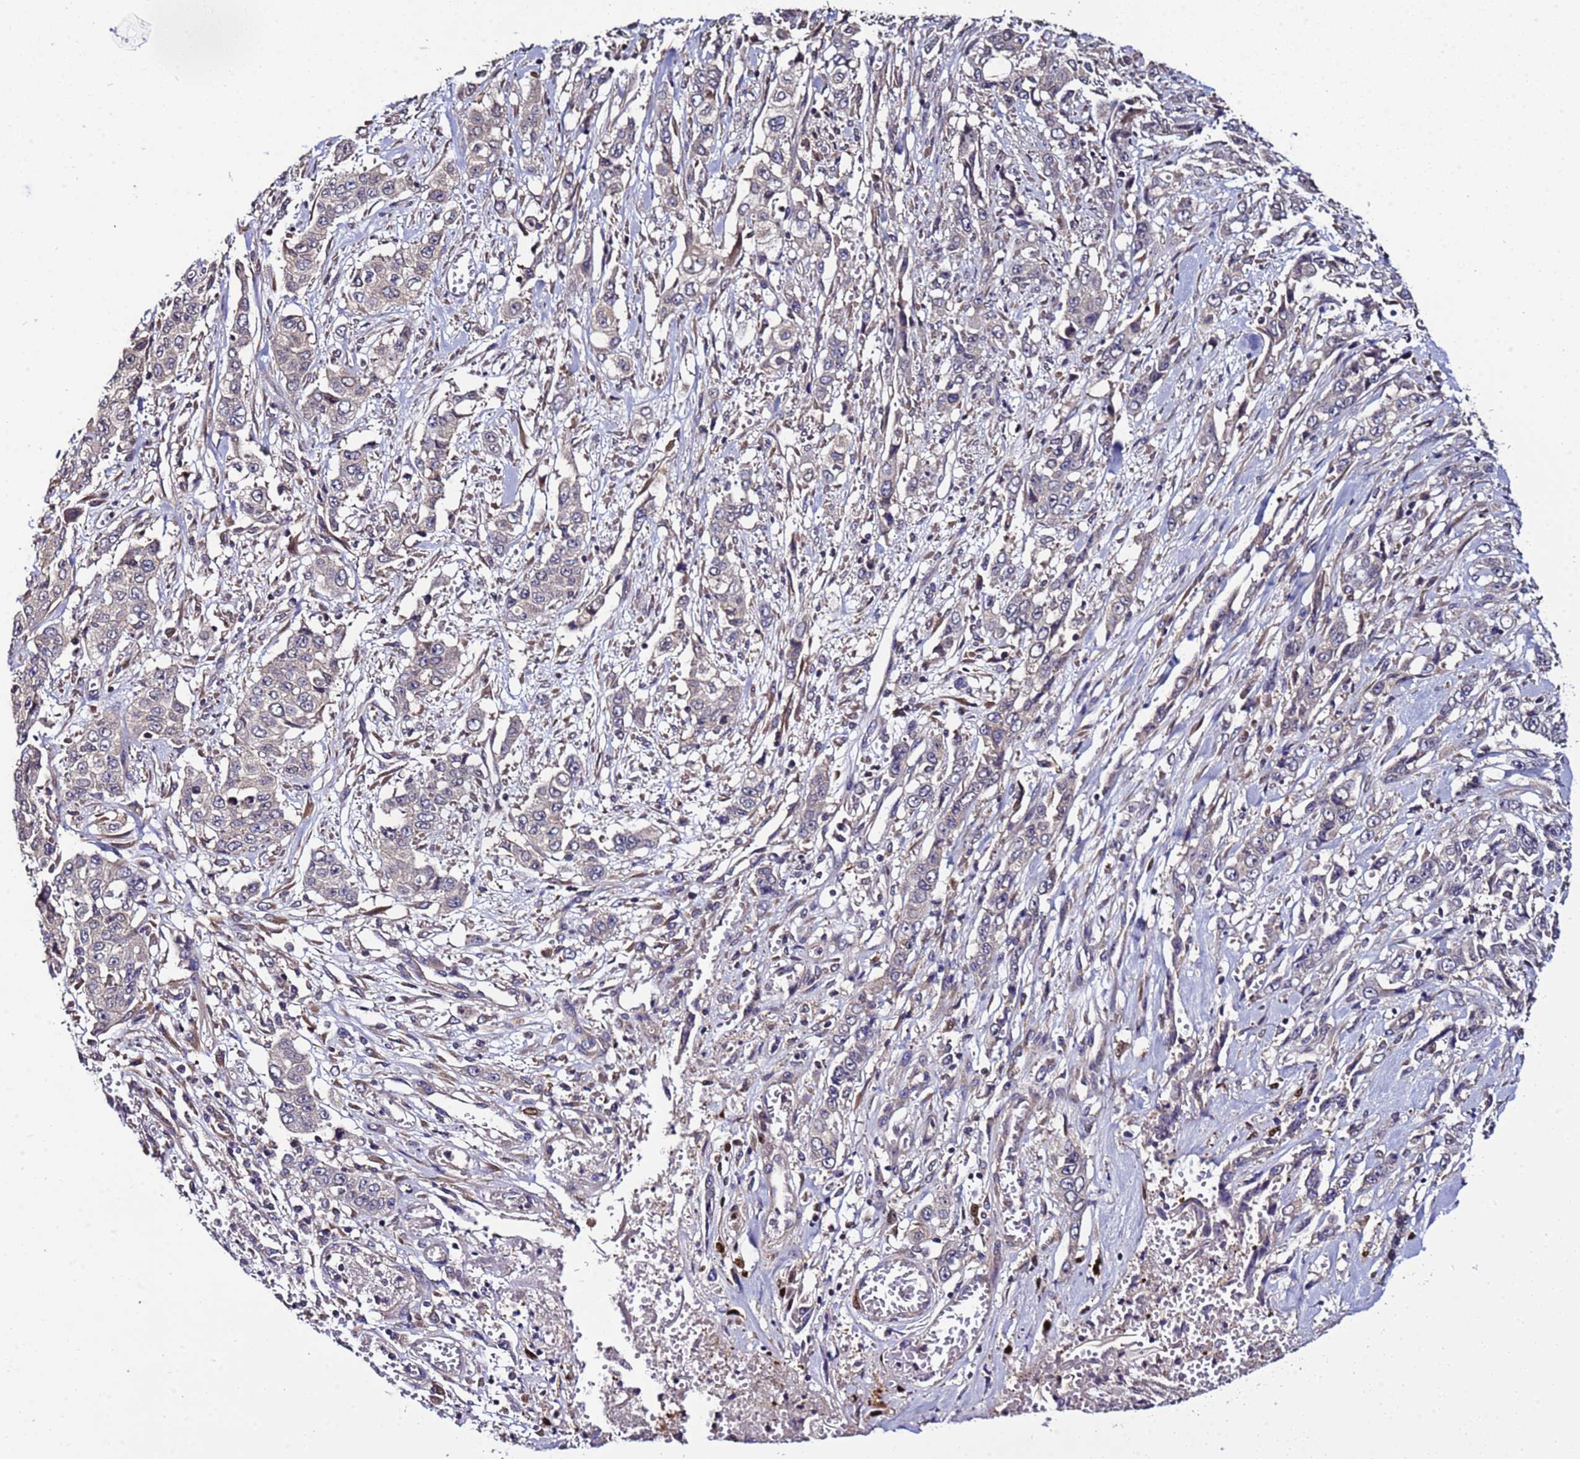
{"staining": {"intensity": "weak", "quantity": "<25%", "location": "cytoplasmic/membranous"}, "tissue": "stomach cancer", "cell_type": "Tumor cells", "image_type": "cancer", "snomed": [{"axis": "morphology", "description": "Normal tissue, NOS"}, {"axis": "morphology", "description": "Adenocarcinoma, NOS"}, {"axis": "topography", "description": "Stomach"}], "caption": "The image shows no staining of tumor cells in stomach cancer (adenocarcinoma).", "gene": "ELMOD2", "patient": {"sex": "female", "age": 64}}